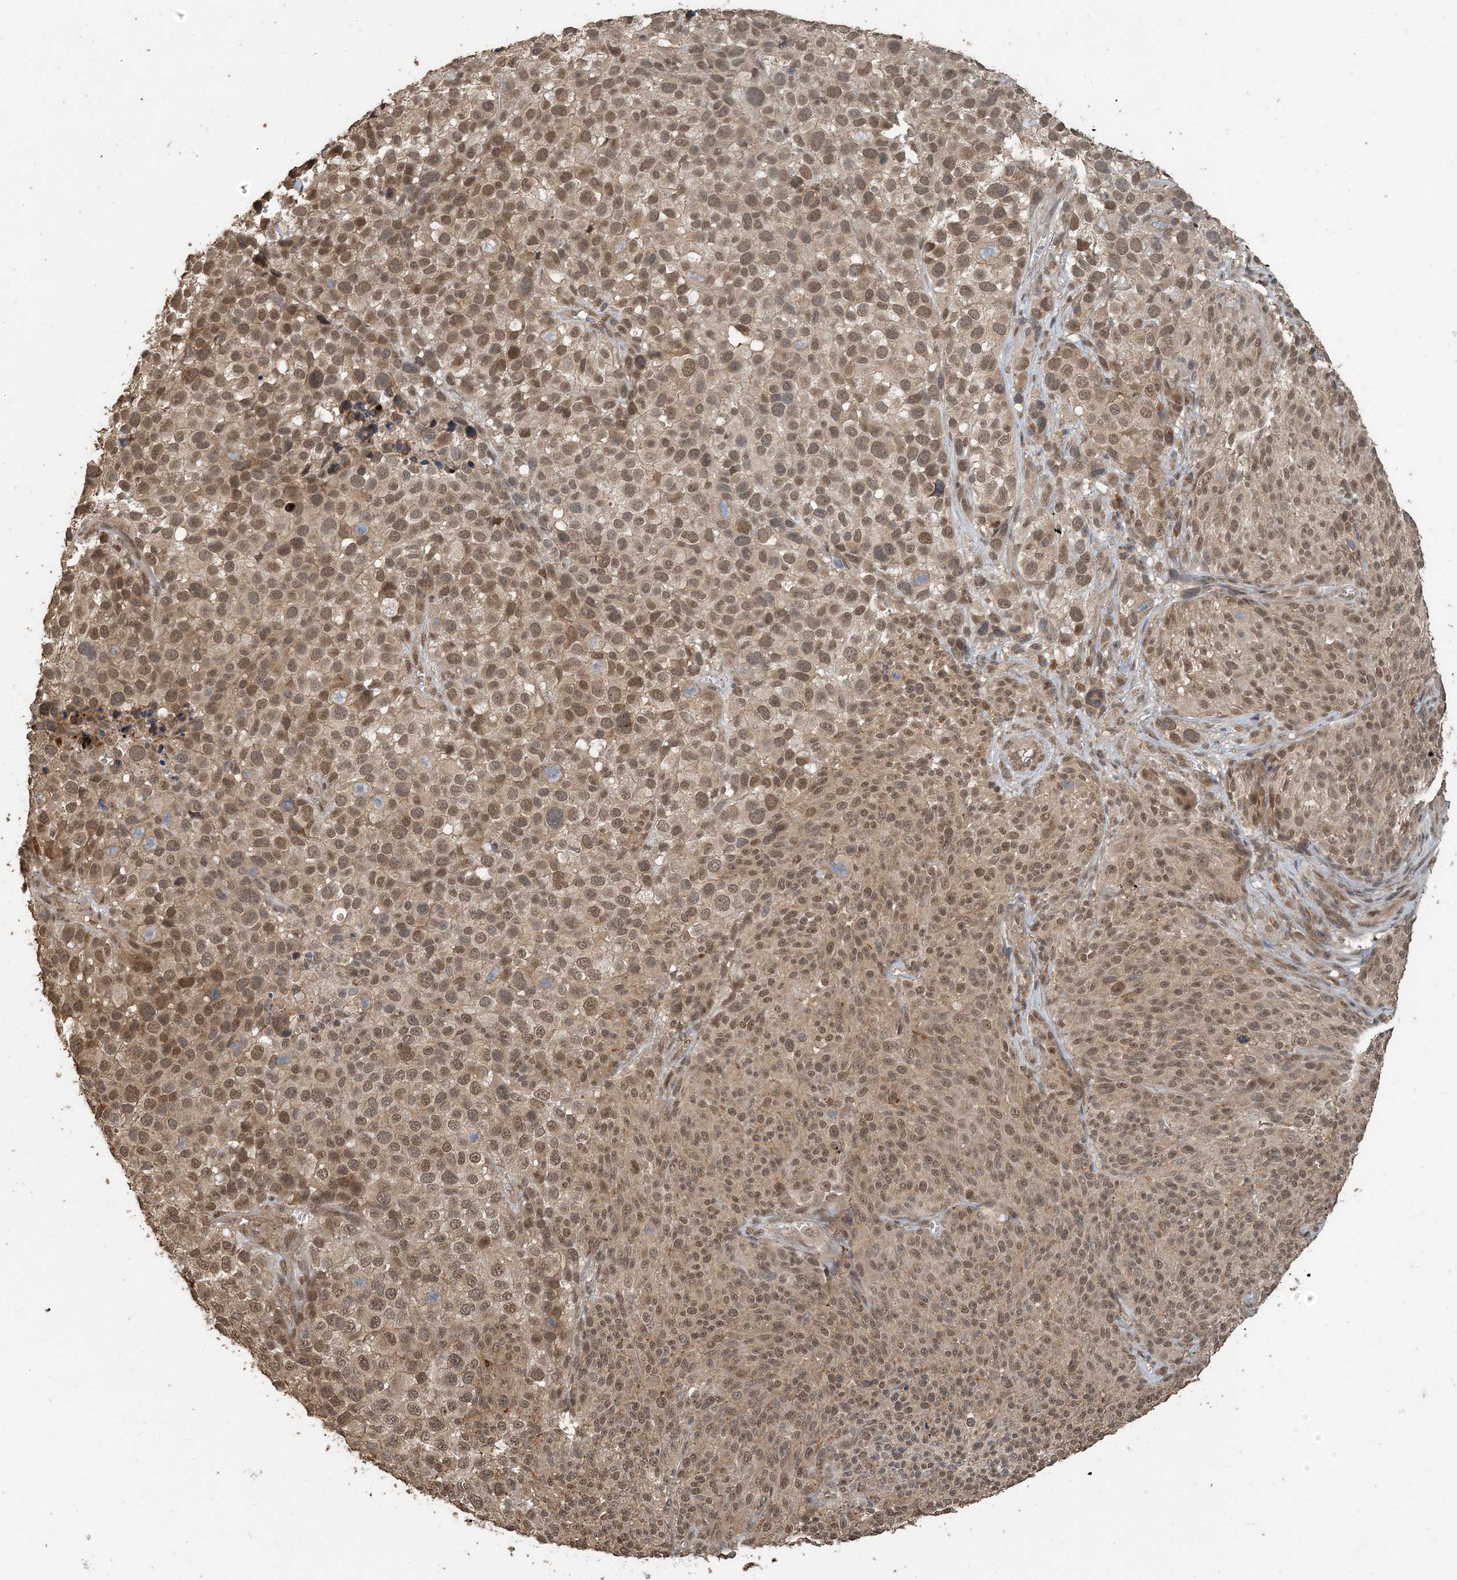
{"staining": {"intensity": "moderate", "quantity": ">75%", "location": "nuclear"}, "tissue": "melanoma", "cell_type": "Tumor cells", "image_type": "cancer", "snomed": [{"axis": "morphology", "description": "Malignant melanoma, NOS"}, {"axis": "topography", "description": "Skin of trunk"}], "caption": "Protein expression analysis of human malignant melanoma reveals moderate nuclear staining in about >75% of tumor cells.", "gene": "ZC3H12A", "patient": {"sex": "male", "age": 71}}